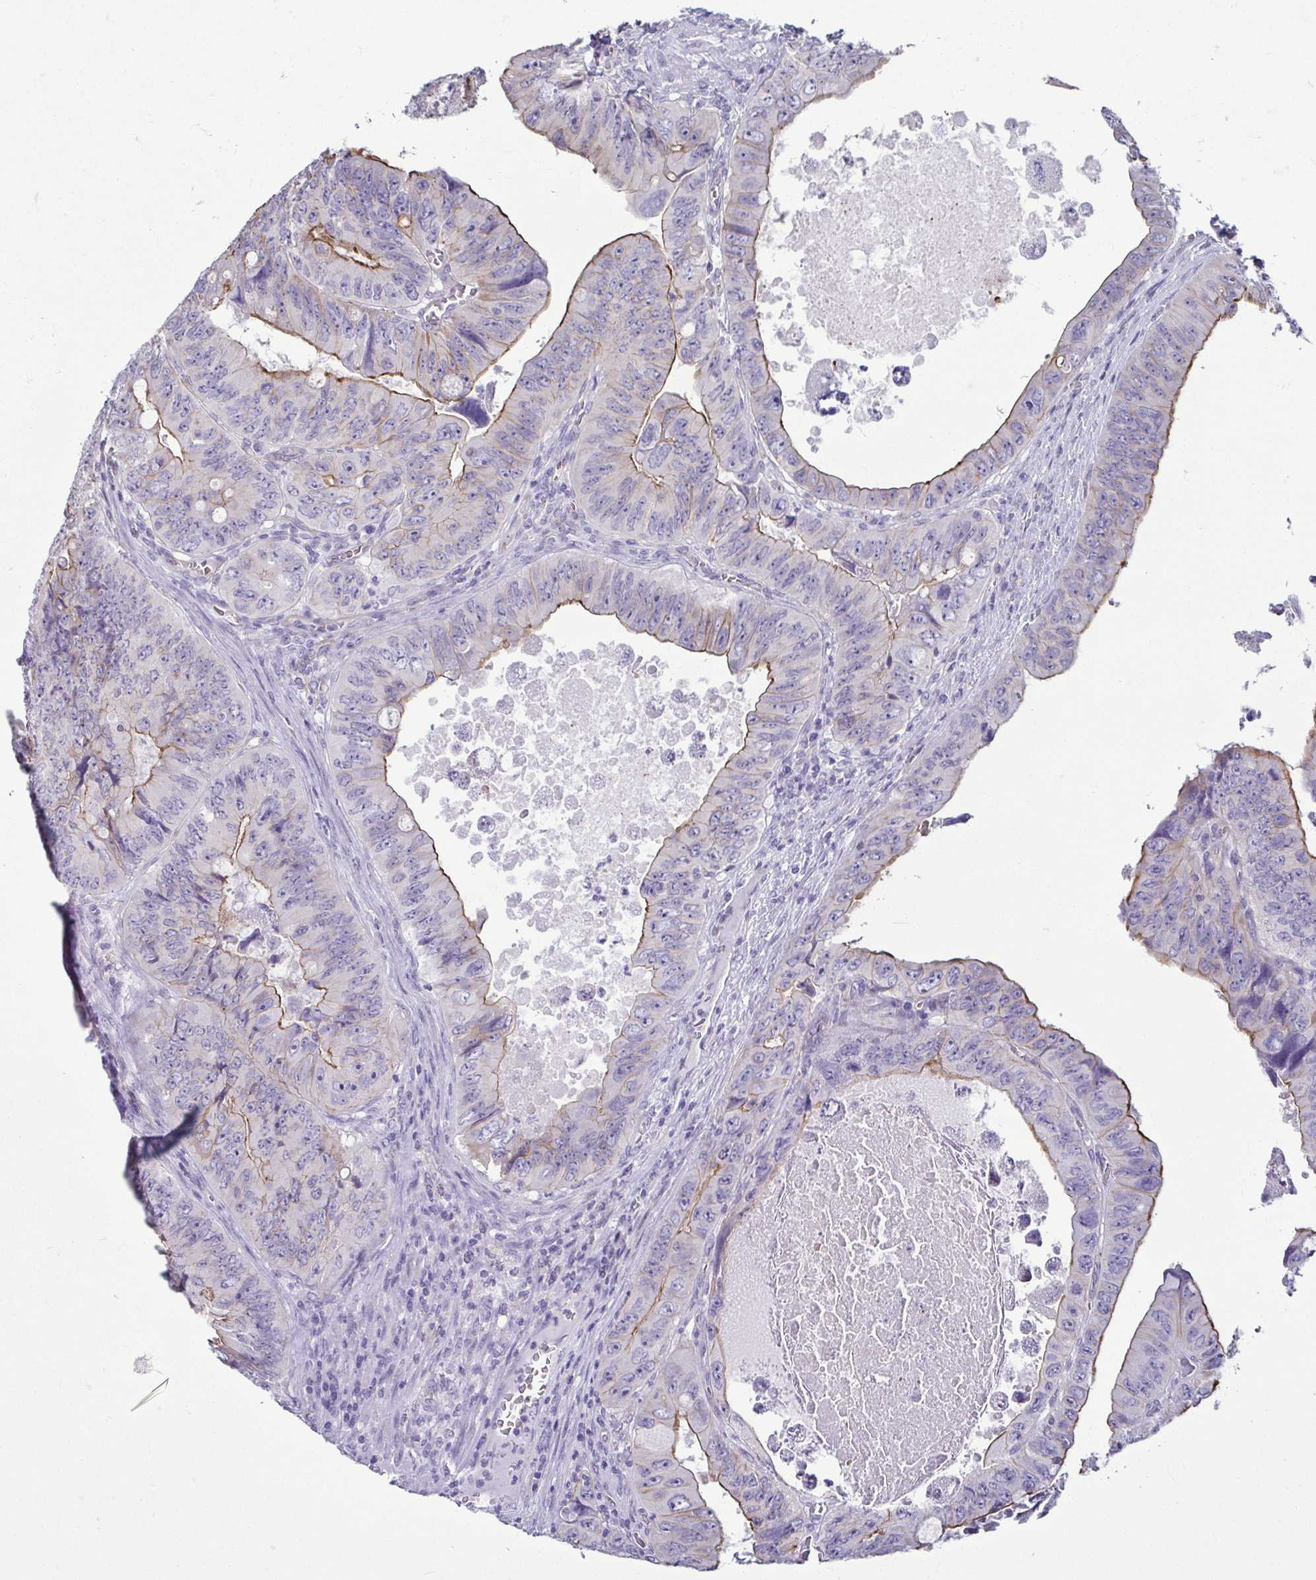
{"staining": {"intensity": "weak", "quantity": "<25%", "location": "cytoplasmic/membranous"}, "tissue": "colorectal cancer", "cell_type": "Tumor cells", "image_type": "cancer", "snomed": [{"axis": "morphology", "description": "Adenocarcinoma, NOS"}, {"axis": "topography", "description": "Colon"}], "caption": "Protein analysis of colorectal adenocarcinoma reveals no significant staining in tumor cells.", "gene": "CASP14", "patient": {"sex": "female", "age": 84}}